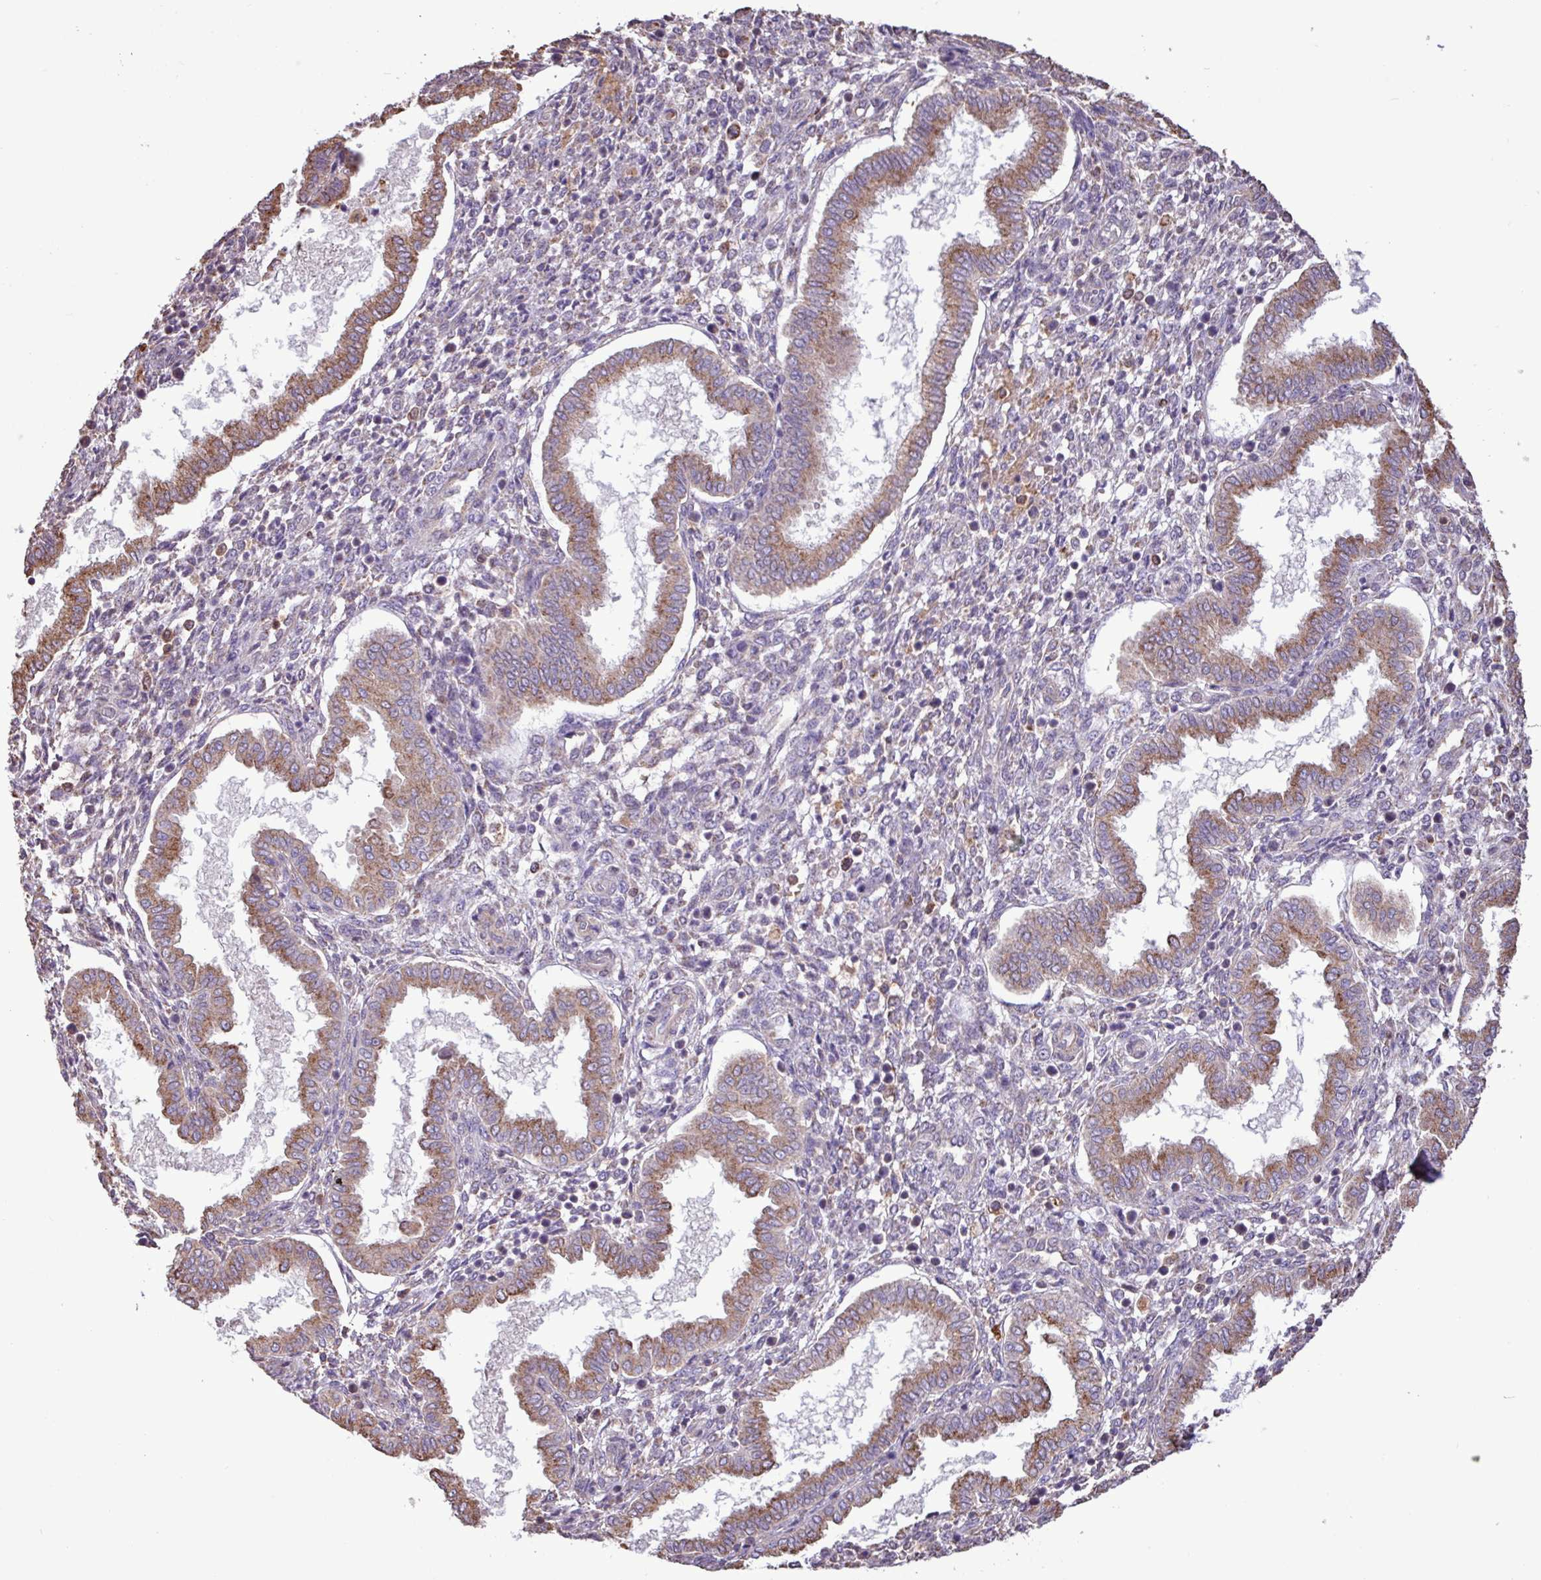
{"staining": {"intensity": "negative", "quantity": "none", "location": "none"}, "tissue": "endometrium", "cell_type": "Cells in endometrial stroma", "image_type": "normal", "snomed": [{"axis": "morphology", "description": "Normal tissue, NOS"}, {"axis": "topography", "description": "Endometrium"}], "caption": "Immunohistochemistry (IHC) of unremarkable human endometrium displays no positivity in cells in endometrial stroma.", "gene": "CHST11", "patient": {"sex": "female", "age": 24}}